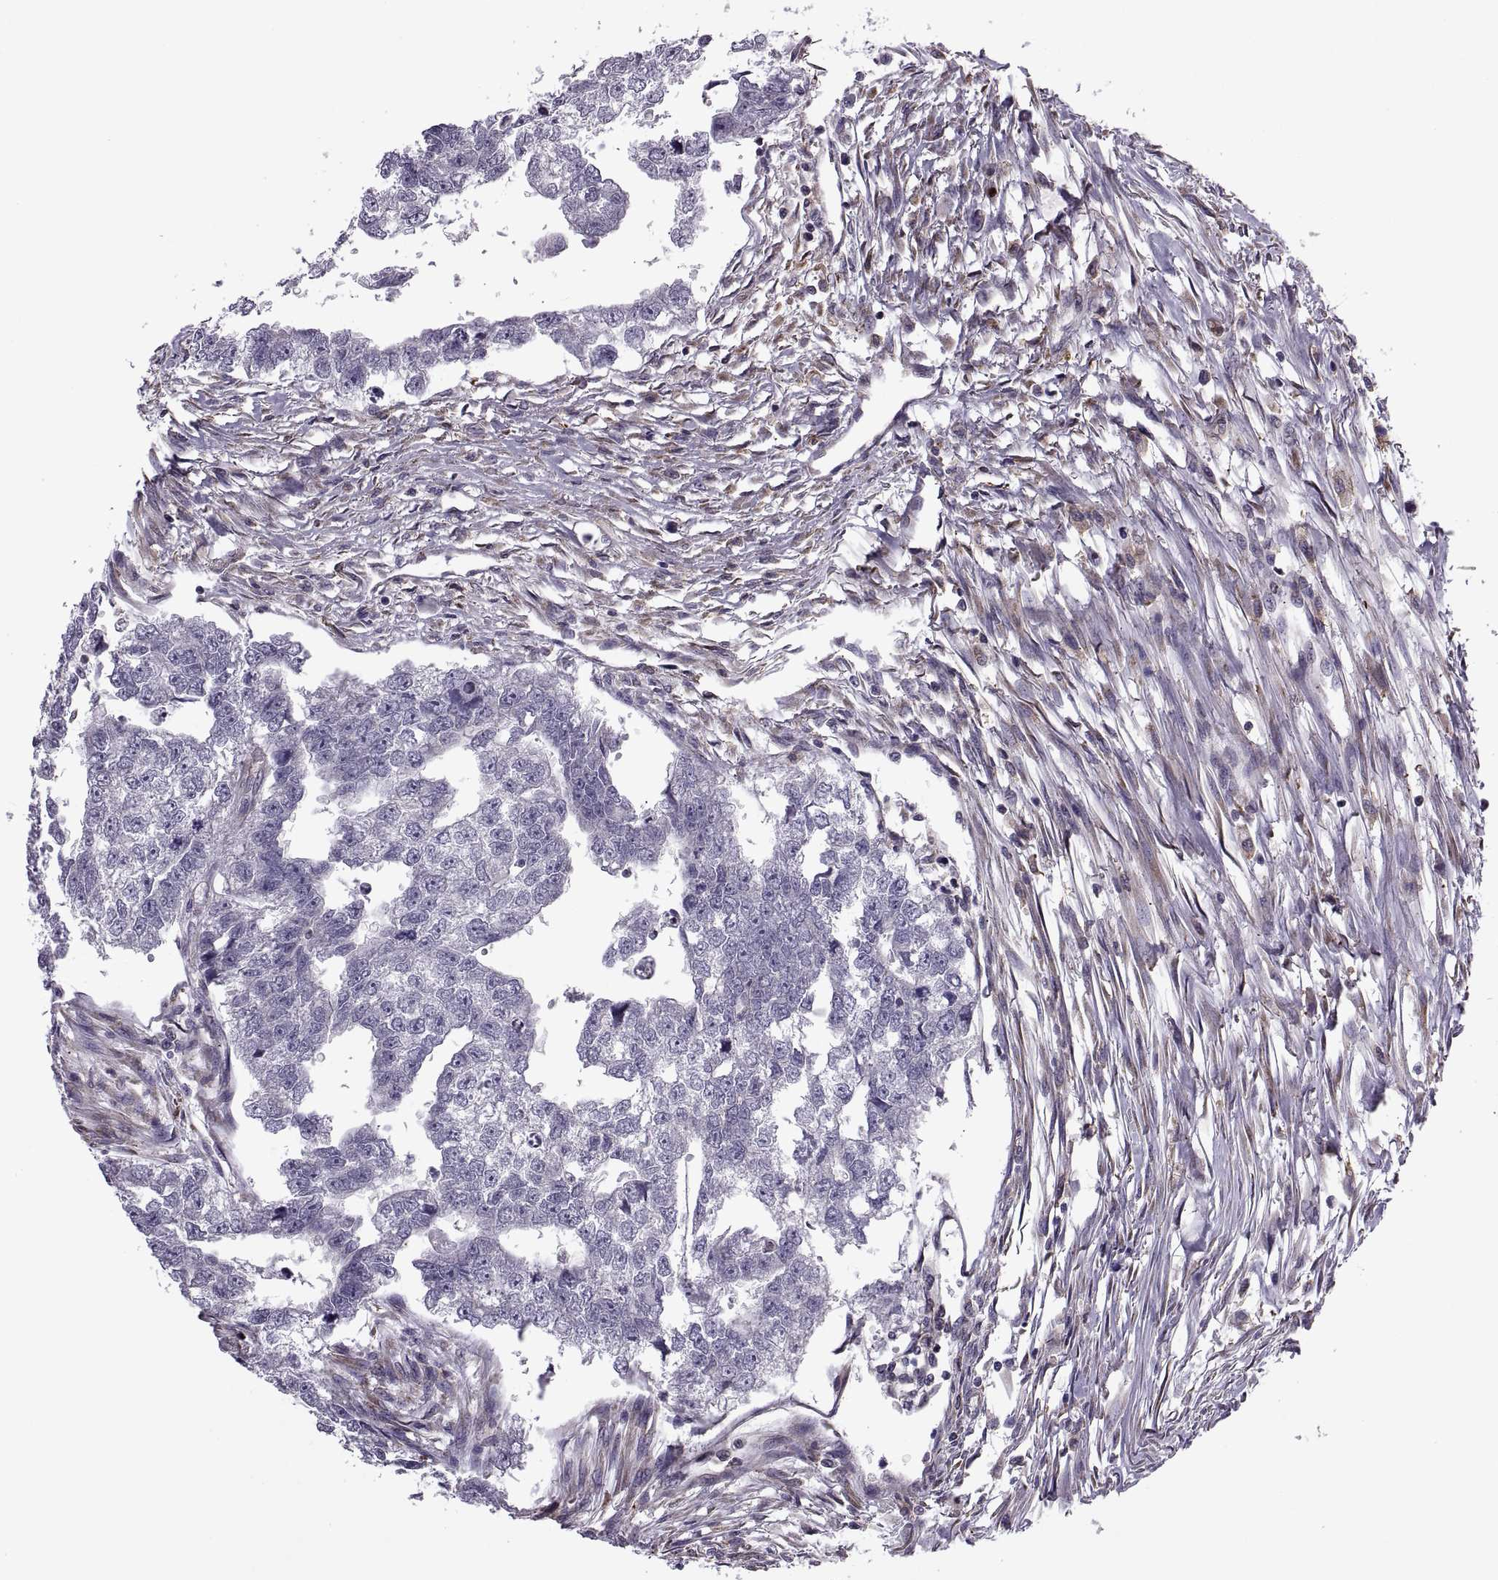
{"staining": {"intensity": "negative", "quantity": "none", "location": "none"}, "tissue": "testis cancer", "cell_type": "Tumor cells", "image_type": "cancer", "snomed": [{"axis": "morphology", "description": "Carcinoma, Embryonal, NOS"}, {"axis": "morphology", "description": "Teratoma, malignant, NOS"}, {"axis": "topography", "description": "Testis"}], "caption": "This is a histopathology image of immunohistochemistry staining of testis embryonal carcinoma, which shows no positivity in tumor cells.", "gene": "LETM2", "patient": {"sex": "male", "age": 44}}